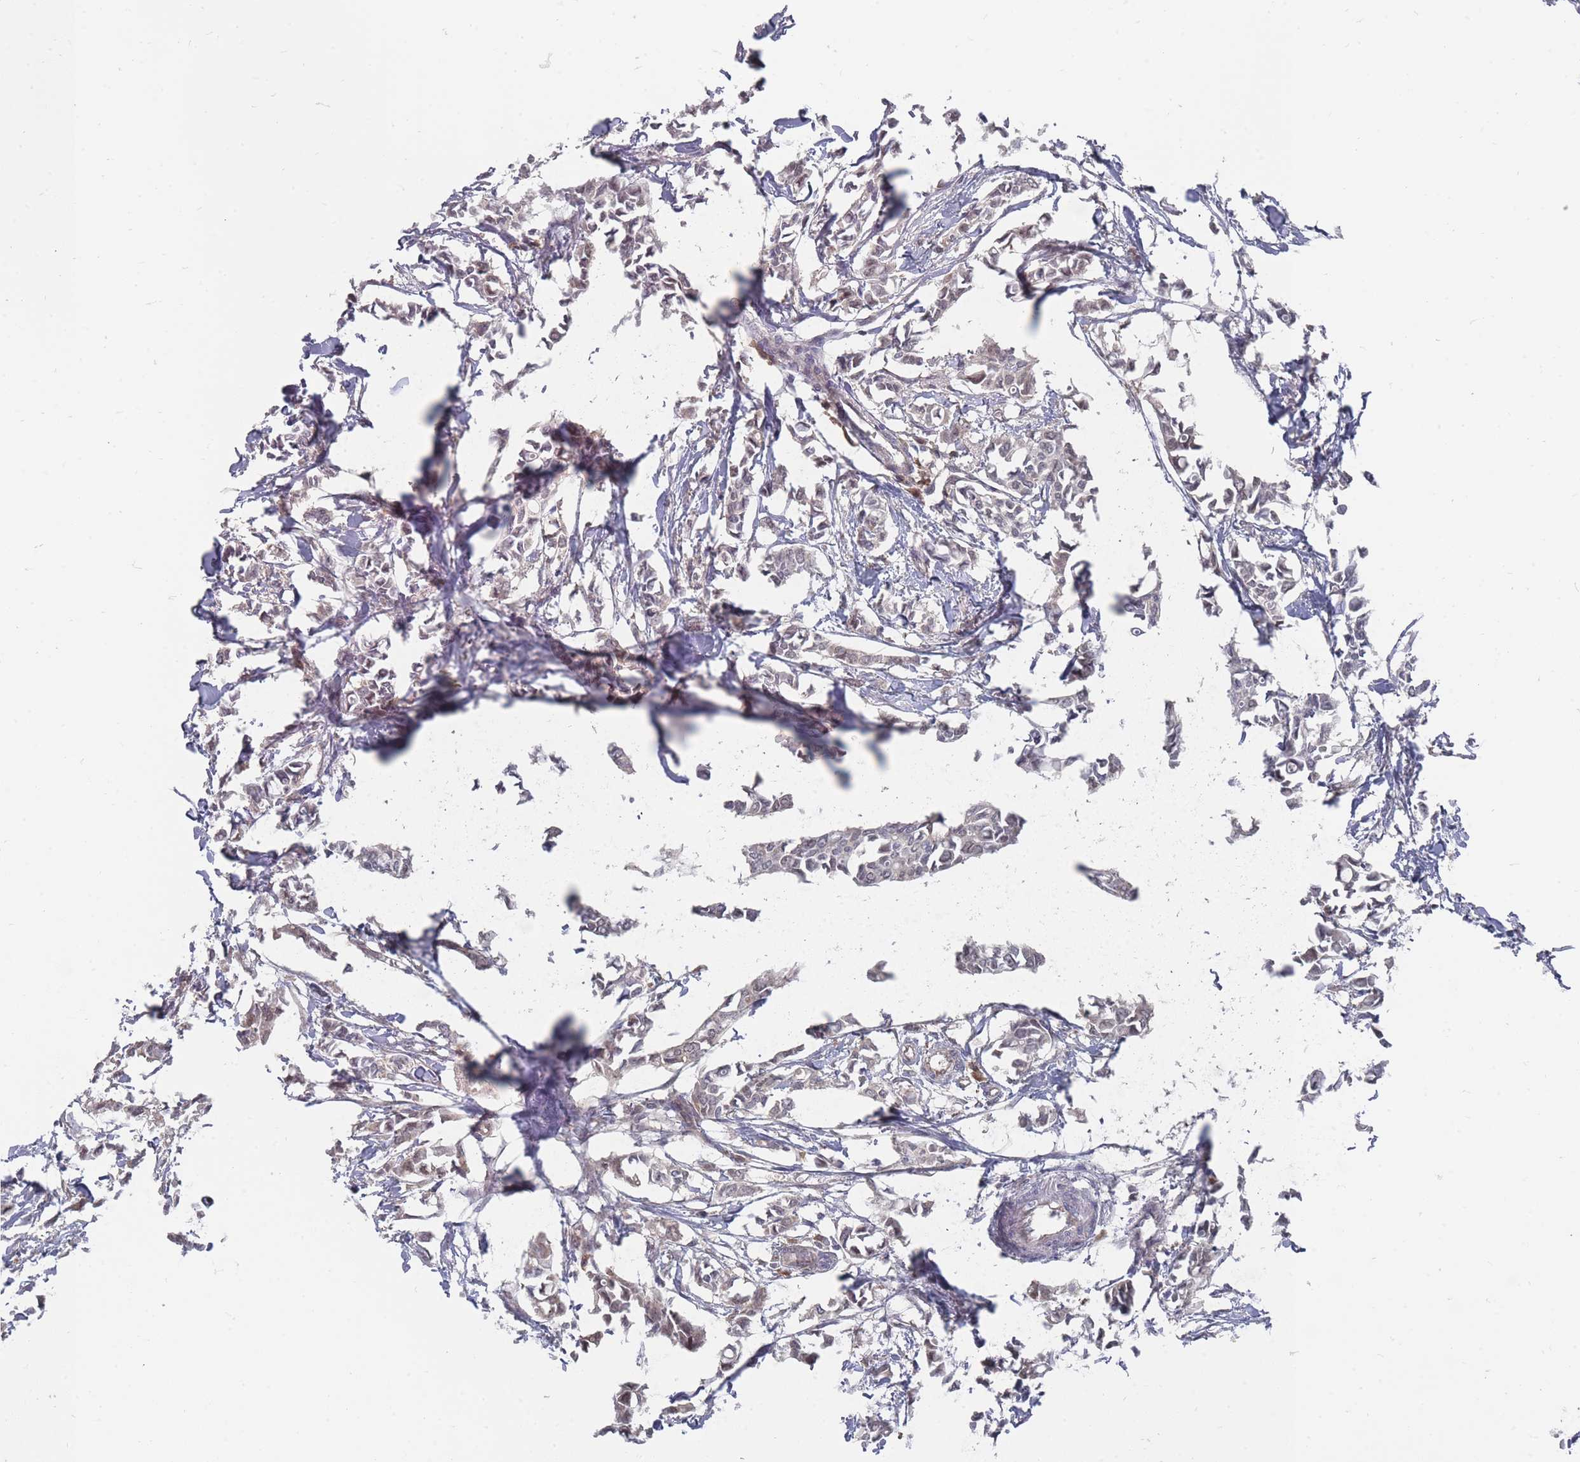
{"staining": {"intensity": "weak", "quantity": "25%-75%", "location": "cytoplasmic/membranous,nuclear"}, "tissue": "breast cancer", "cell_type": "Tumor cells", "image_type": "cancer", "snomed": [{"axis": "morphology", "description": "Duct carcinoma"}, {"axis": "topography", "description": "Breast"}], "caption": "Breast cancer (infiltrating ductal carcinoma) tissue shows weak cytoplasmic/membranous and nuclear positivity in about 25%-75% of tumor cells, visualized by immunohistochemistry. (brown staining indicates protein expression, while blue staining denotes nuclei).", "gene": "NKD1", "patient": {"sex": "female", "age": 41}}